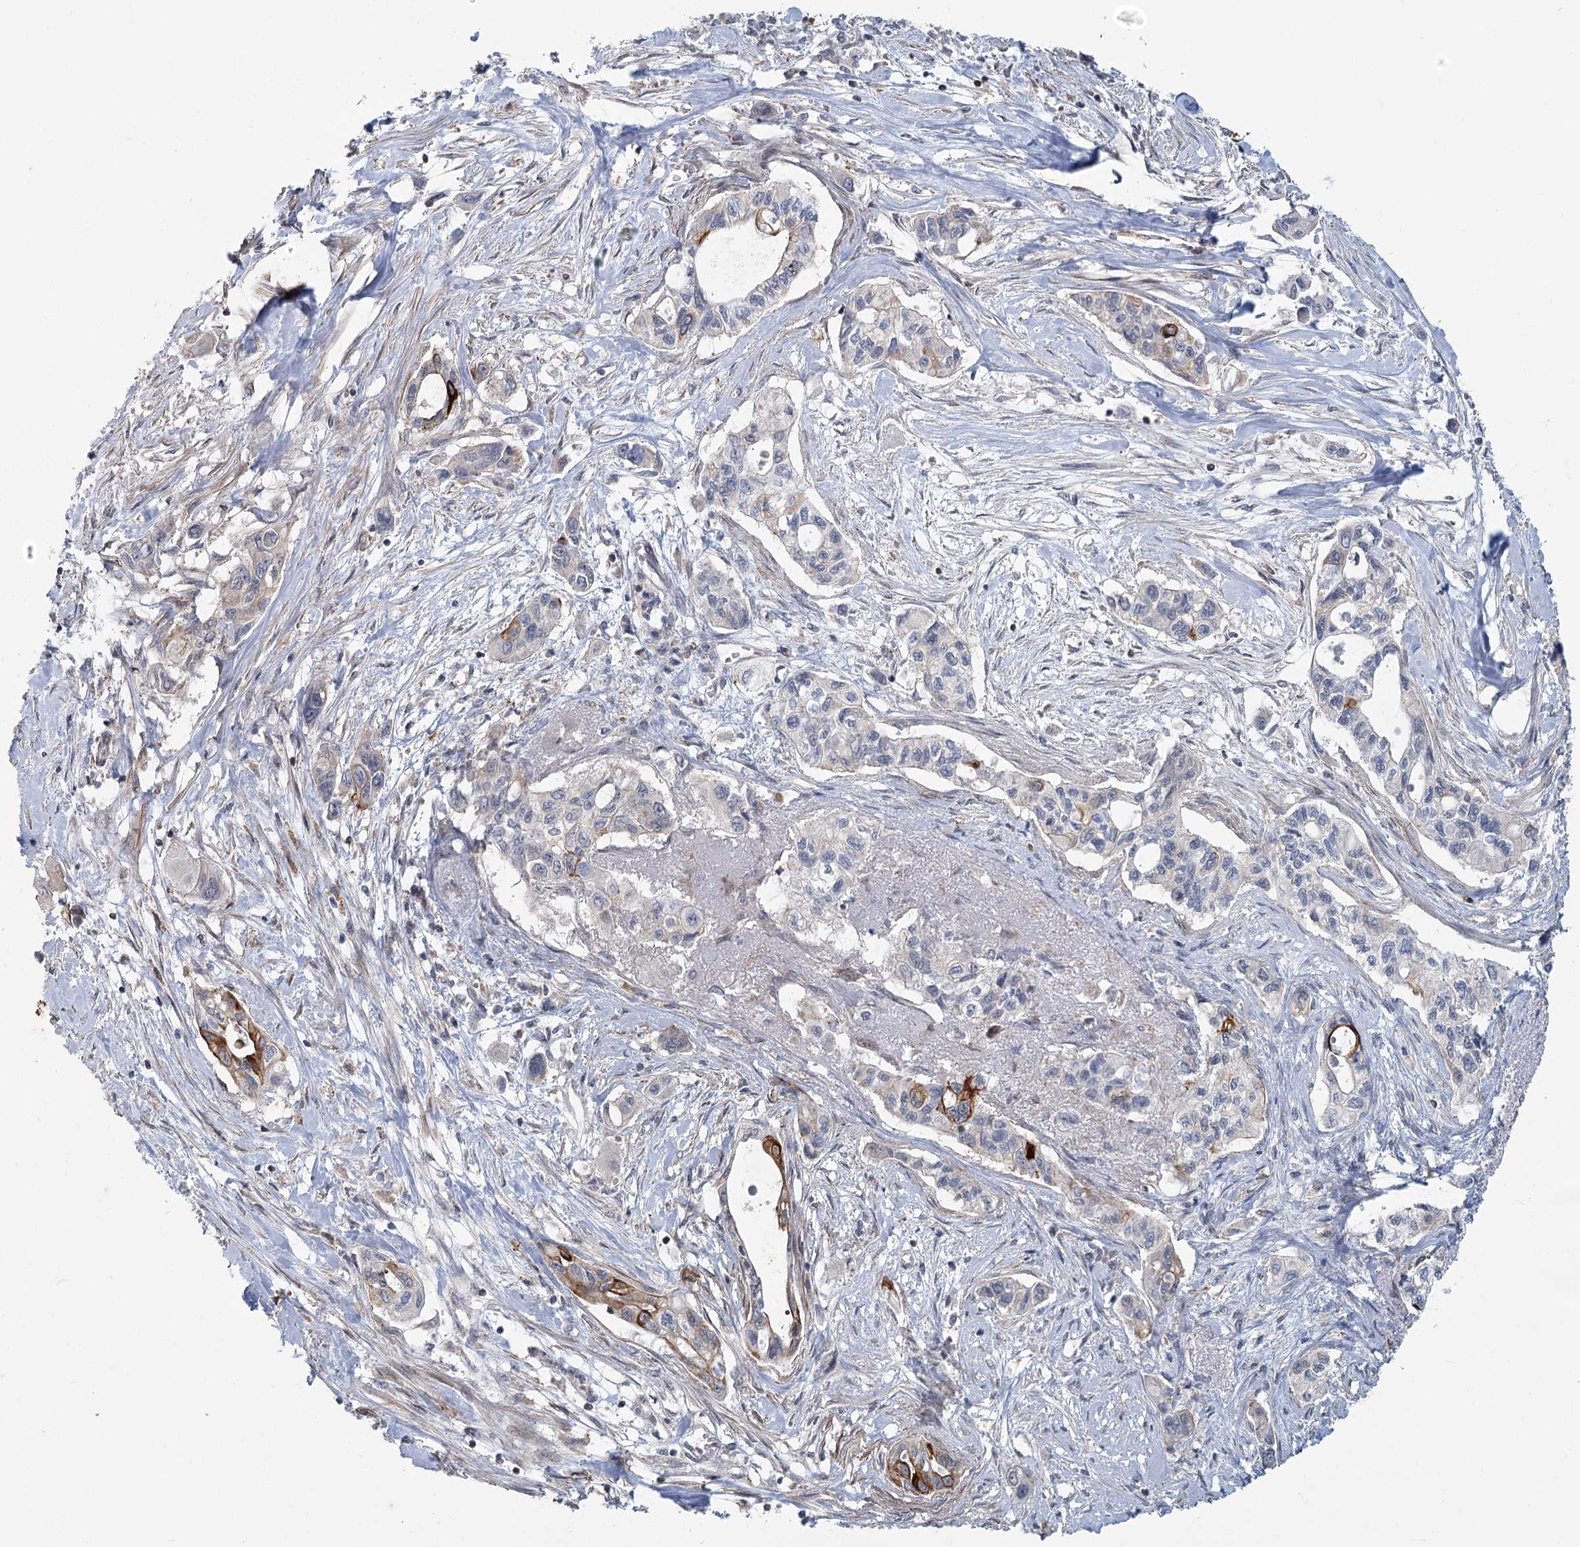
{"staining": {"intensity": "strong", "quantity": "<25%", "location": "cytoplasmic/membranous"}, "tissue": "pancreatic cancer", "cell_type": "Tumor cells", "image_type": "cancer", "snomed": [{"axis": "morphology", "description": "Adenocarcinoma, NOS"}, {"axis": "topography", "description": "Pancreas"}], "caption": "Immunohistochemistry (IHC) staining of pancreatic cancer (adenocarcinoma), which demonstrates medium levels of strong cytoplasmic/membranous positivity in approximately <25% of tumor cells indicating strong cytoplasmic/membranous protein positivity. The staining was performed using DAB (3,3'-diaminobenzidine) (brown) for protein detection and nuclei were counterstained in hematoxylin (blue).", "gene": "MTG1", "patient": {"sex": "male", "age": 75}}